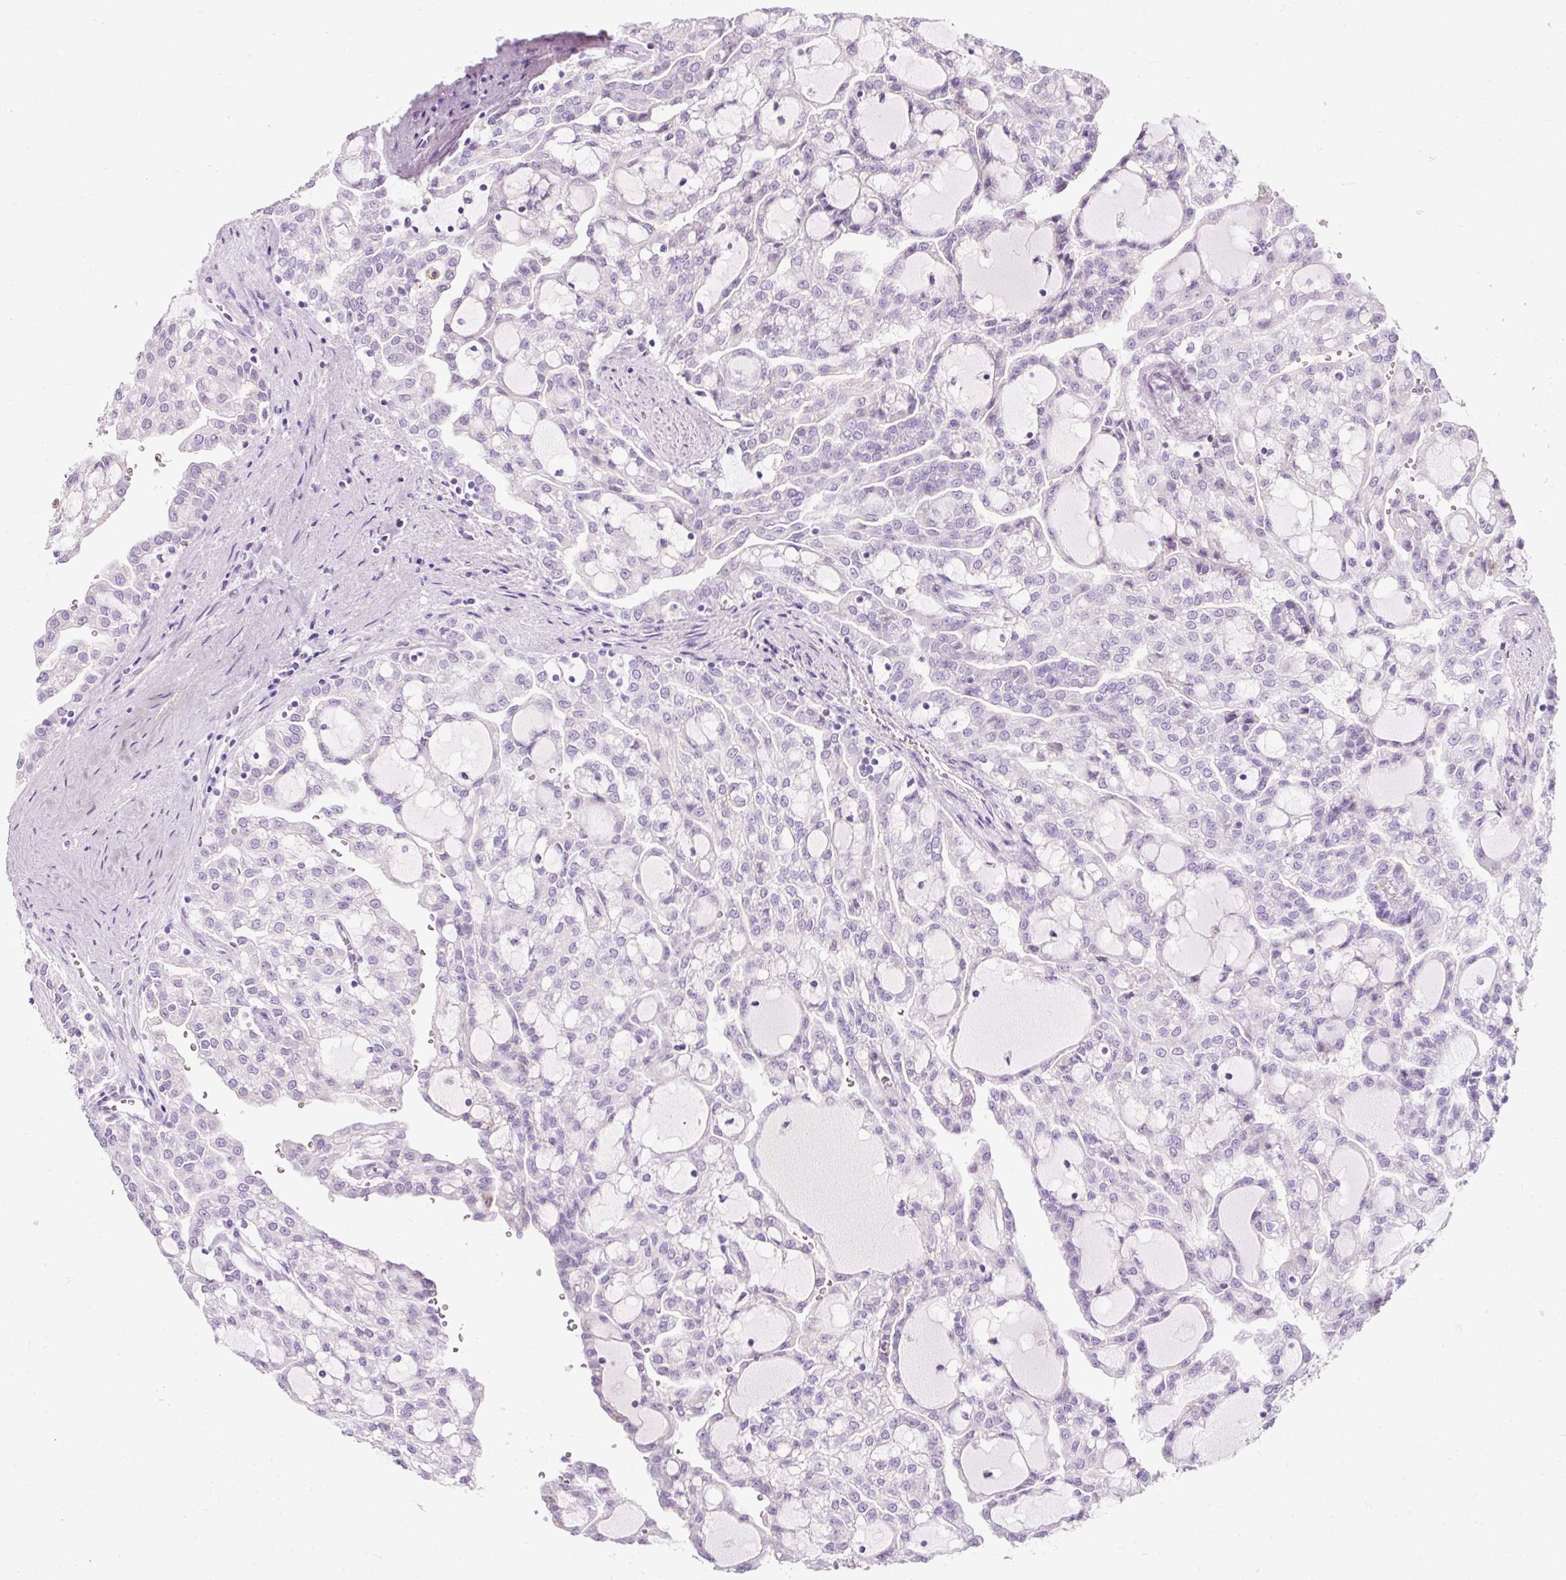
{"staining": {"intensity": "negative", "quantity": "none", "location": "none"}, "tissue": "renal cancer", "cell_type": "Tumor cells", "image_type": "cancer", "snomed": [{"axis": "morphology", "description": "Adenocarcinoma, NOS"}, {"axis": "topography", "description": "Kidney"}], "caption": "Renal adenocarcinoma was stained to show a protein in brown. There is no significant expression in tumor cells. Nuclei are stained in blue.", "gene": "CLDN25", "patient": {"sex": "male", "age": 63}}